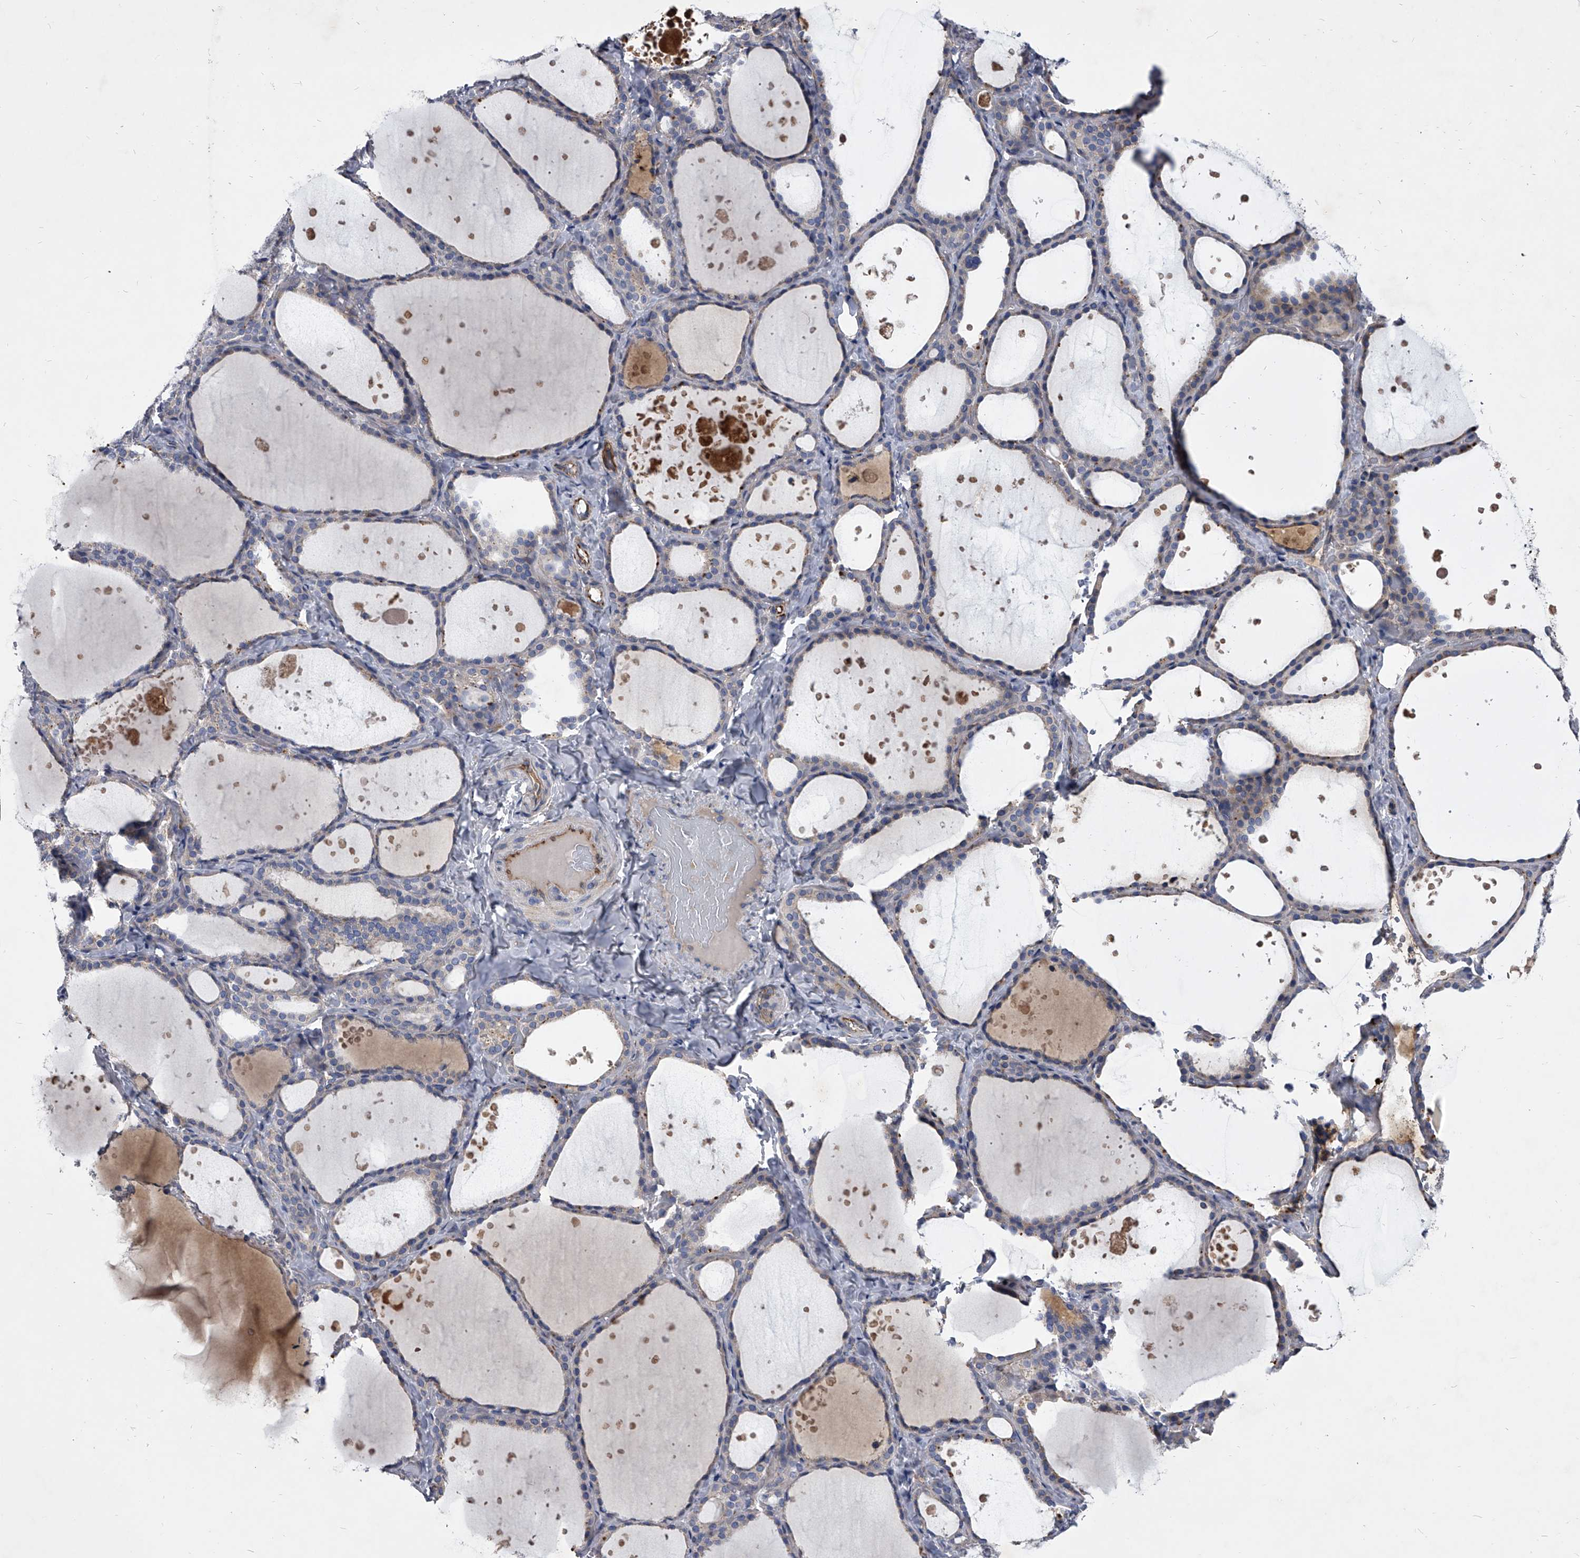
{"staining": {"intensity": "negative", "quantity": "none", "location": "none"}, "tissue": "thyroid gland", "cell_type": "Glandular cells", "image_type": "normal", "snomed": [{"axis": "morphology", "description": "Normal tissue, NOS"}, {"axis": "topography", "description": "Thyroid gland"}], "caption": "Thyroid gland stained for a protein using IHC shows no positivity glandular cells.", "gene": "CCR4", "patient": {"sex": "female", "age": 44}}